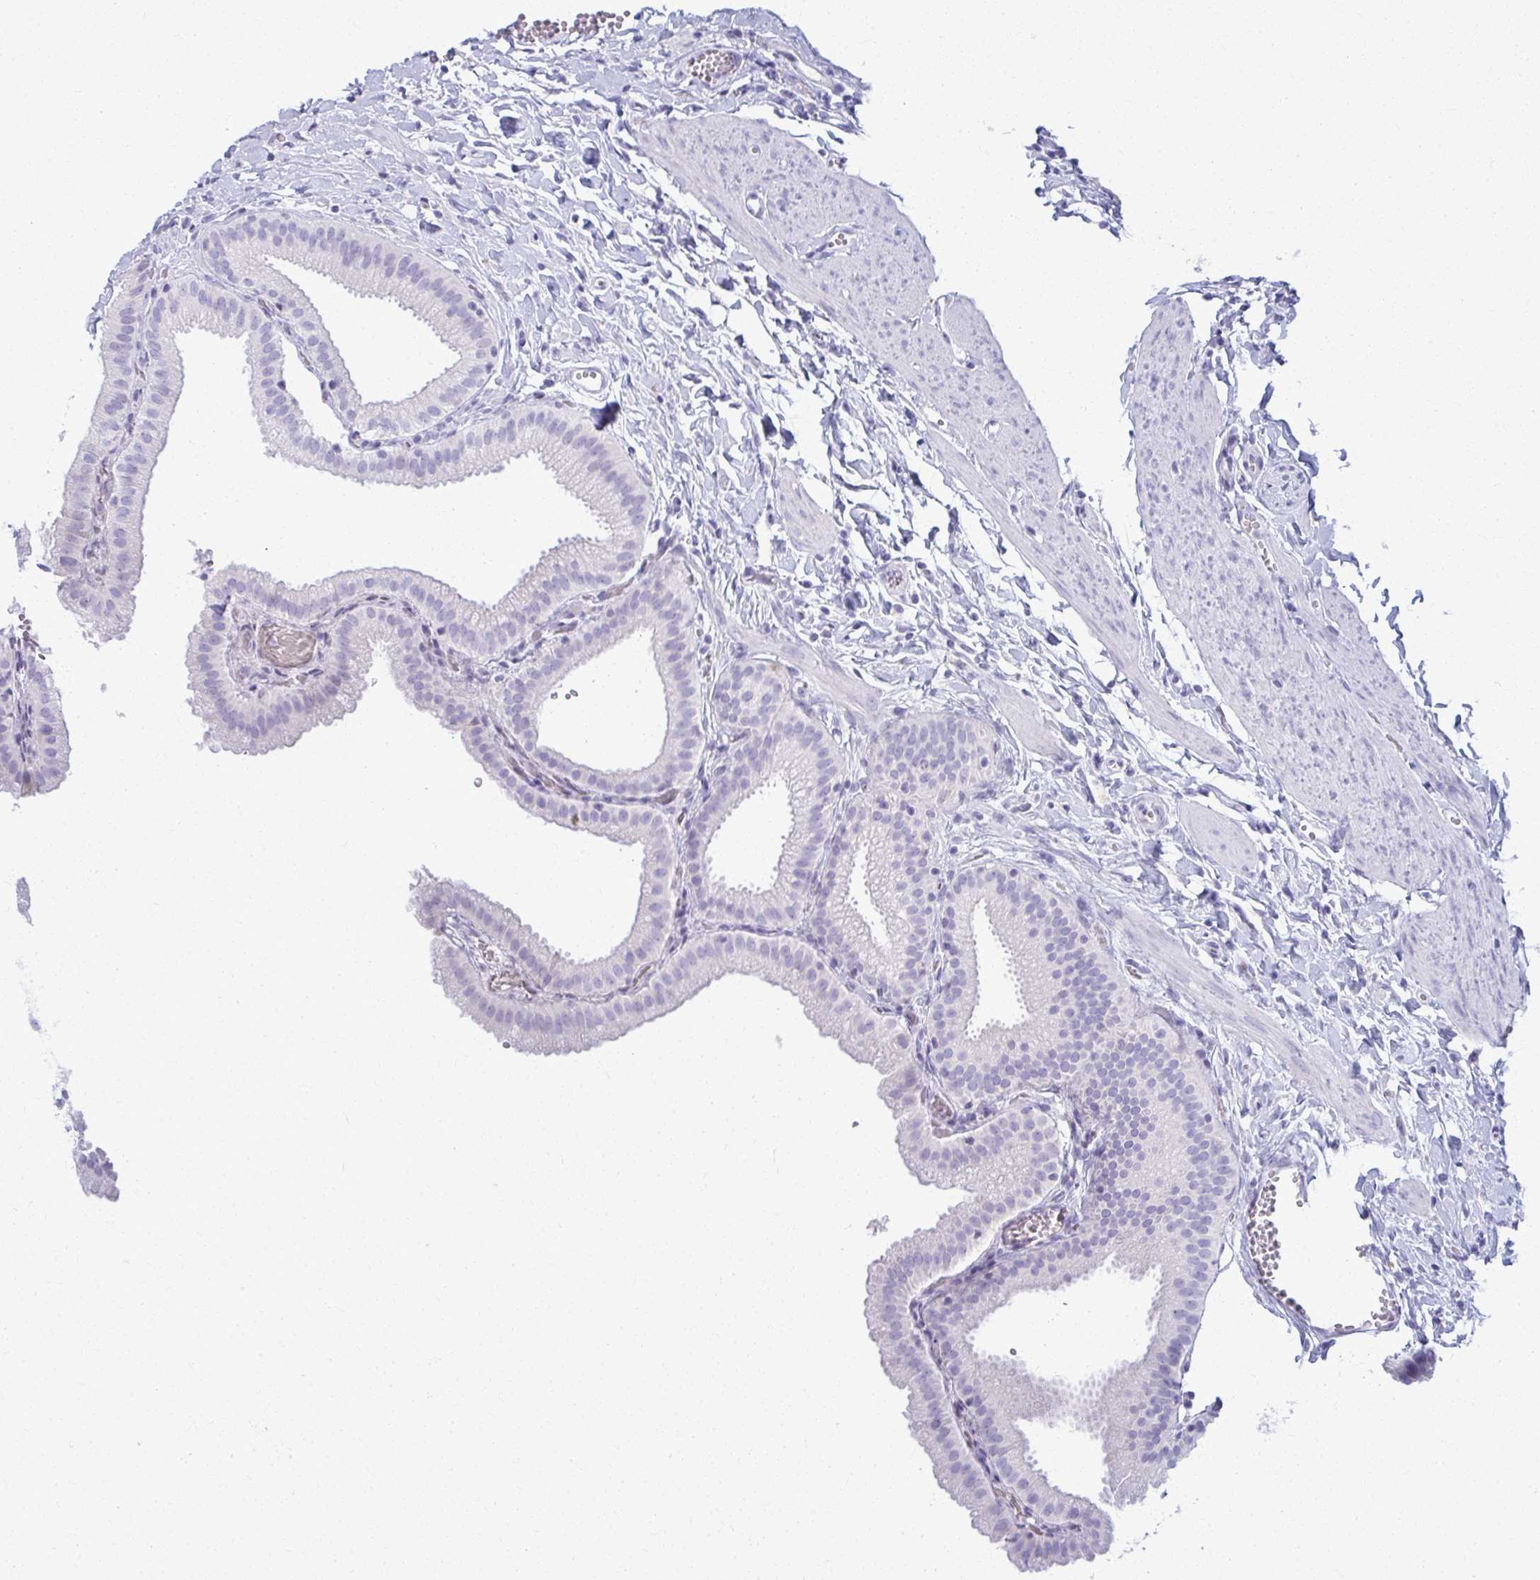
{"staining": {"intensity": "negative", "quantity": "none", "location": "none"}, "tissue": "gallbladder", "cell_type": "Glandular cells", "image_type": "normal", "snomed": [{"axis": "morphology", "description": "Normal tissue, NOS"}, {"axis": "topography", "description": "Gallbladder"}], "caption": "Immunohistochemical staining of normal gallbladder exhibits no significant positivity in glandular cells.", "gene": "ACSM2A", "patient": {"sex": "female", "age": 63}}